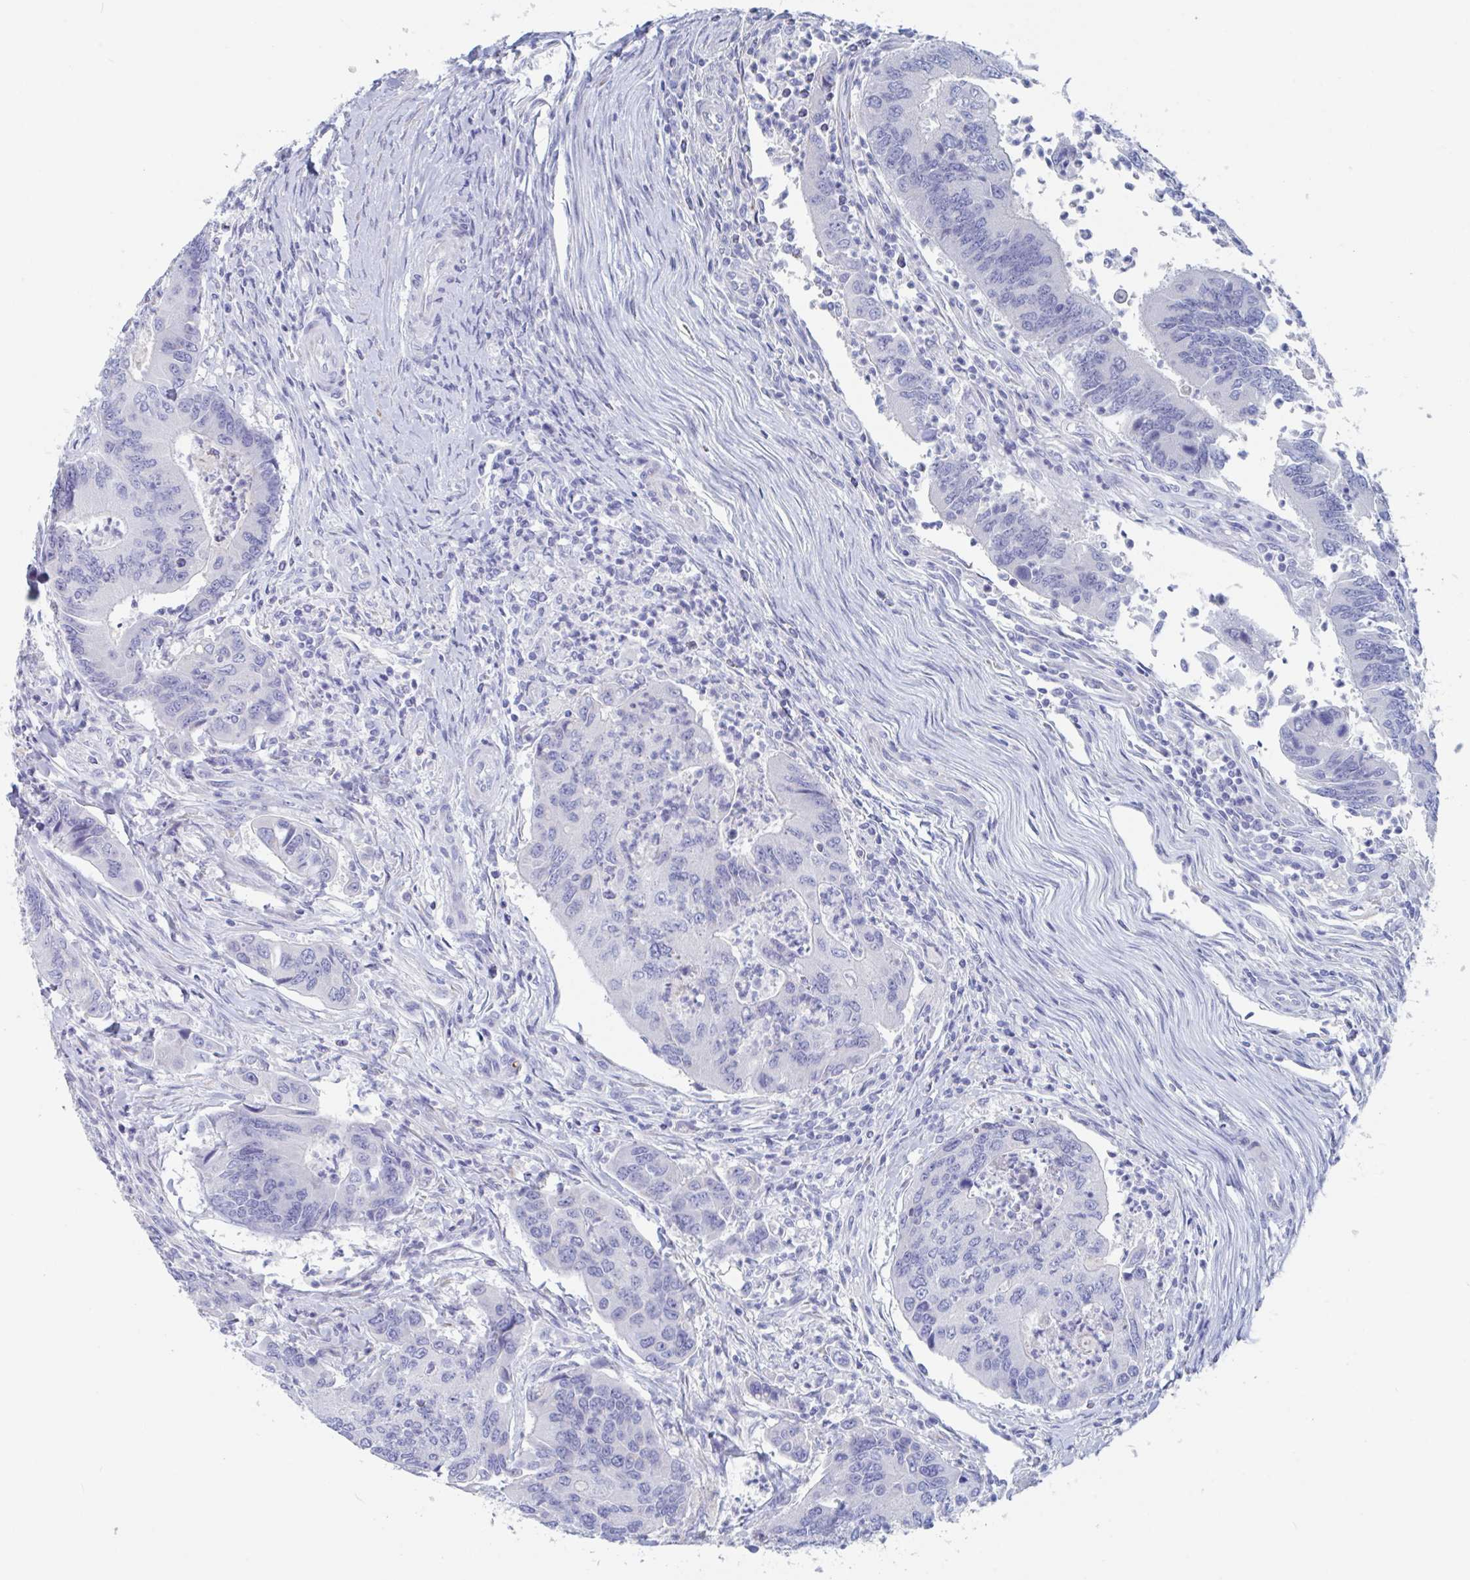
{"staining": {"intensity": "negative", "quantity": "none", "location": "none"}, "tissue": "colorectal cancer", "cell_type": "Tumor cells", "image_type": "cancer", "snomed": [{"axis": "morphology", "description": "Adenocarcinoma, NOS"}, {"axis": "topography", "description": "Colon"}], "caption": "Immunohistochemistry of colorectal adenocarcinoma exhibits no expression in tumor cells. (DAB immunohistochemistry (IHC), high magnification).", "gene": "NT5C3B", "patient": {"sex": "female", "age": 67}}